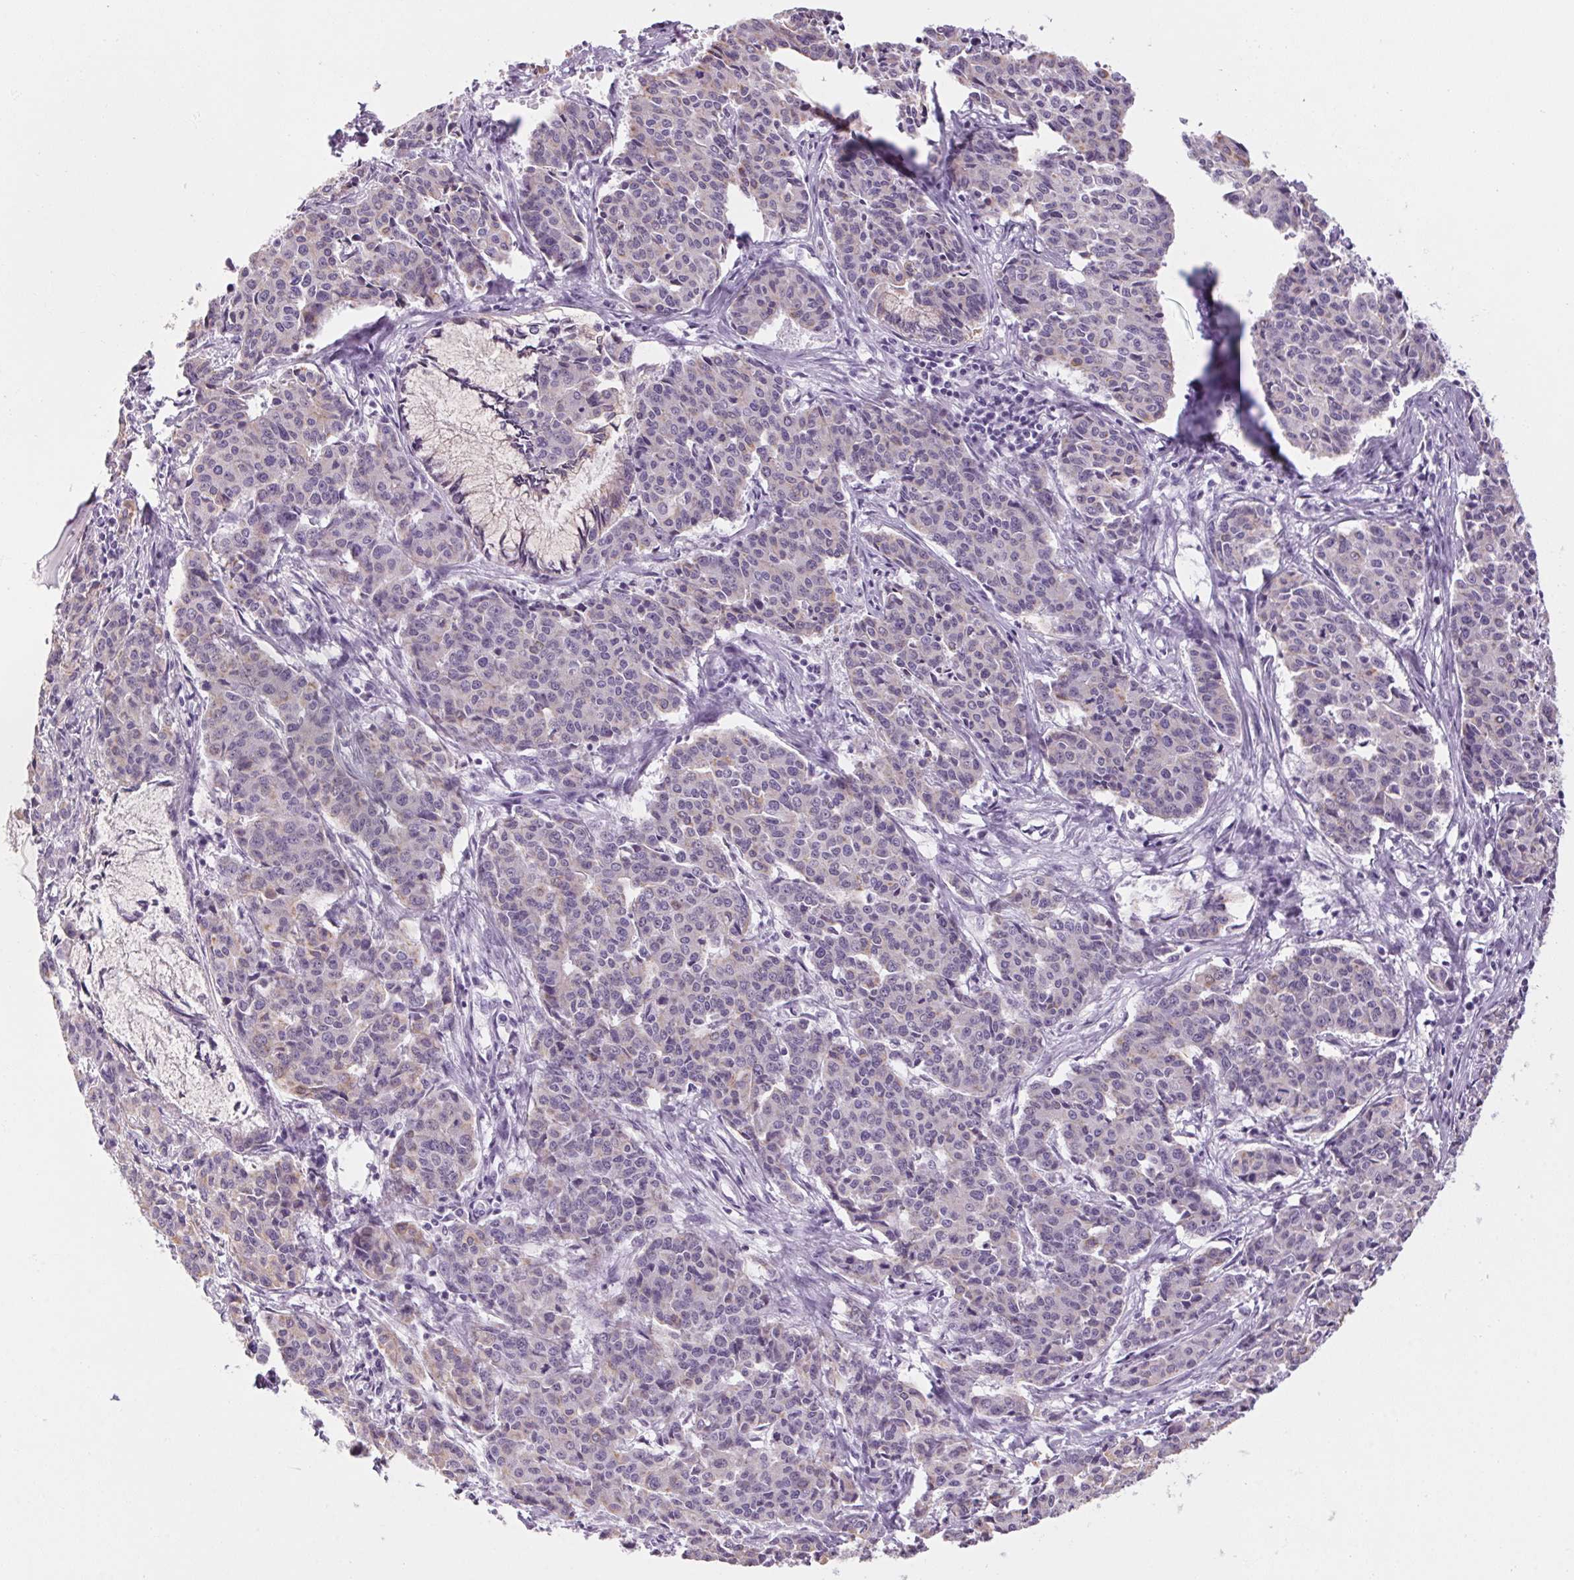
{"staining": {"intensity": "weak", "quantity": "<25%", "location": "cytoplasmic/membranous"}, "tissue": "cervical cancer", "cell_type": "Tumor cells", "image_type": "cancer", "snomed": [{"axis": "morphology", "description": "Squamous cell carcinoma, NOS"}, {"axis": "topography", "description": "Cervix"}], "caption": "This is a image of immunohistochemistry staining of cervical cancer (squamous cell carcinoma), which shows no expression in tumor cells.", "gene": "RPTN", "patient": {"sex": "female", "age": 28}}